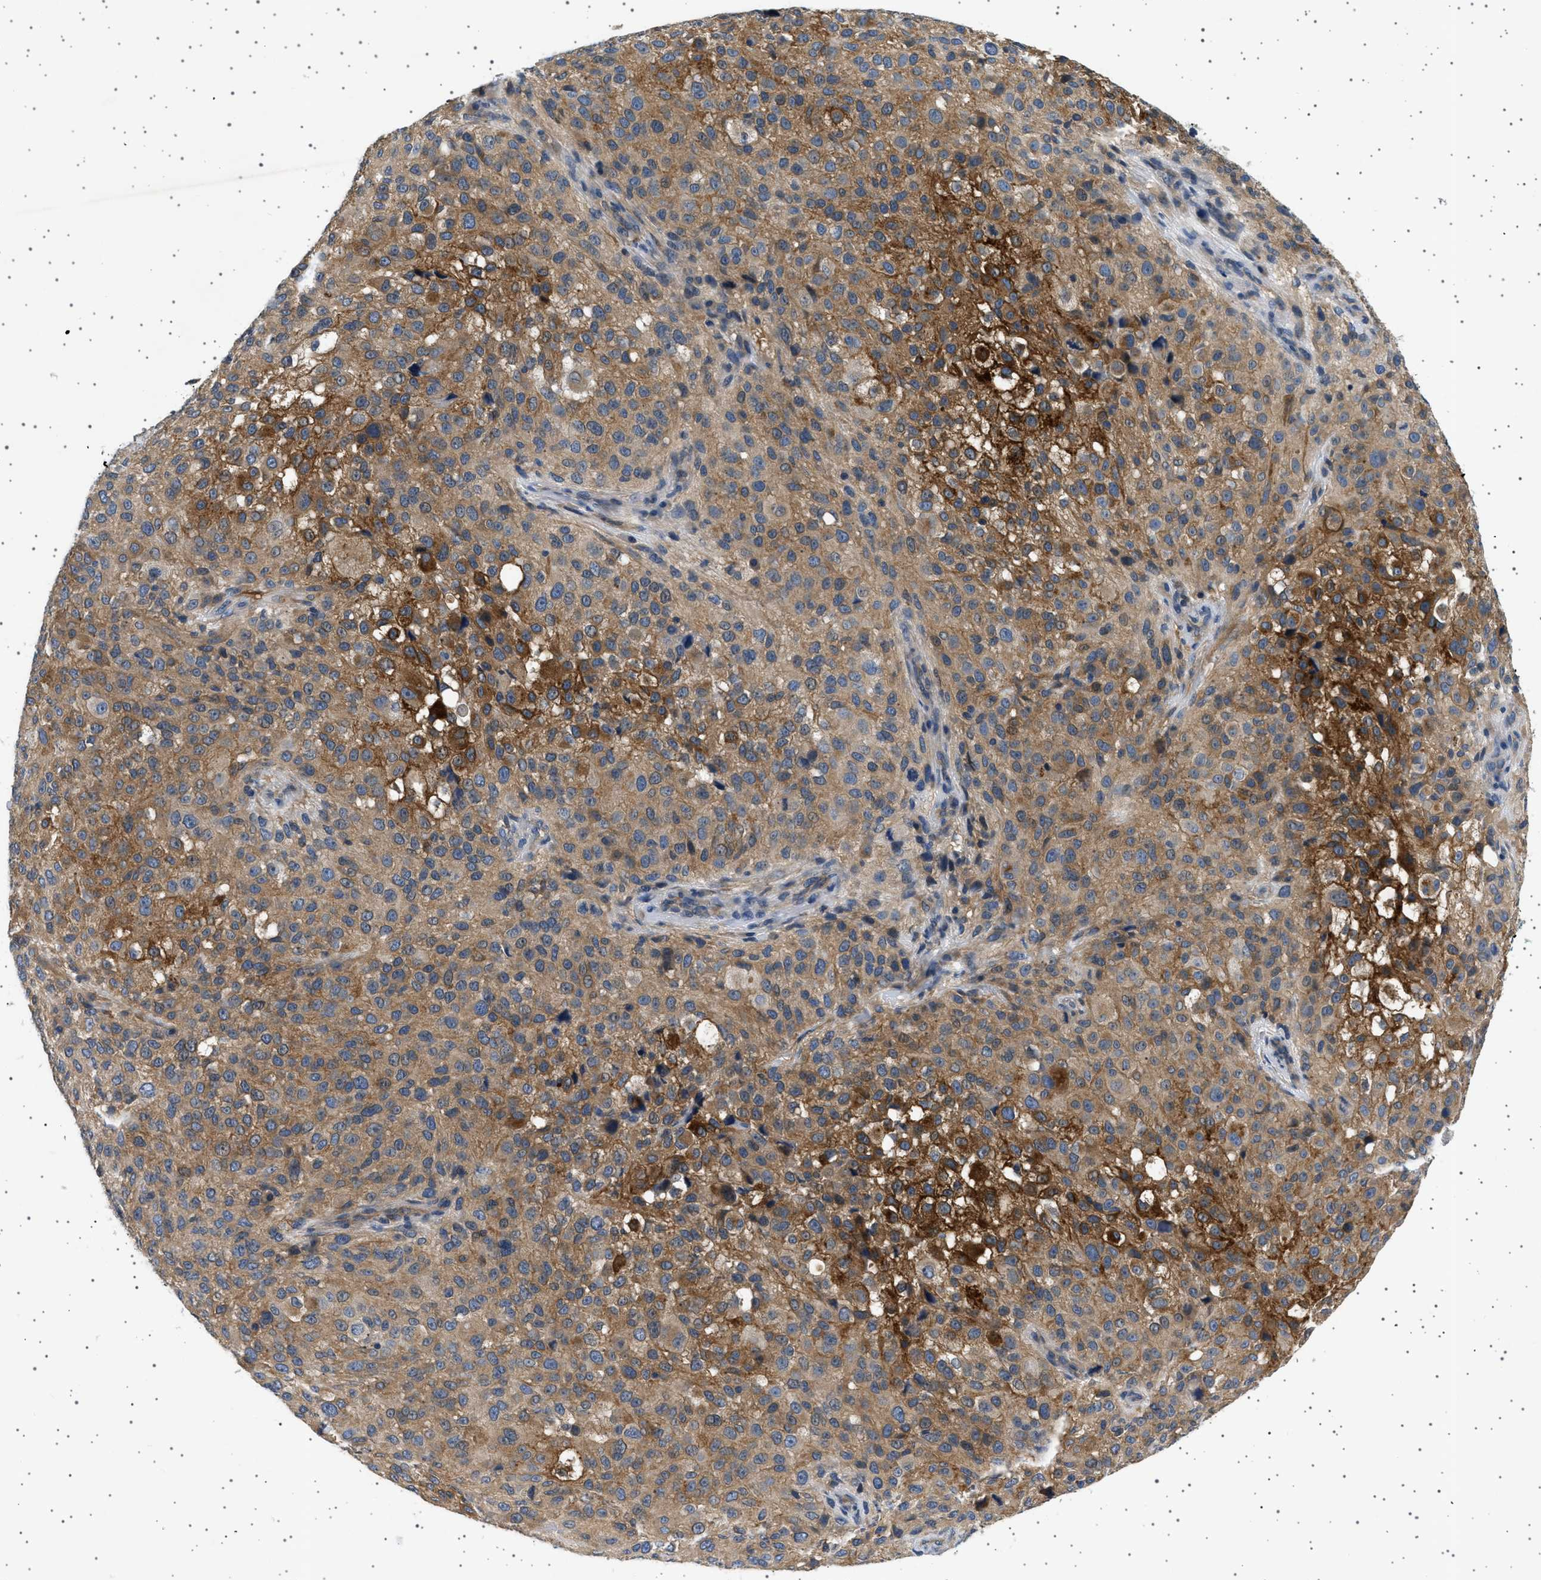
{"staining": {"intensity": "moderate", "quantity": ">75%", "location": "cytoplasmic/membranous"}, "tissue": "melanoma", "cell_type": "Tumor cells", "image_type": "cancer", "snomed": [{"axis": "morphology", "description": "Necrosis, NOS"}, {"axis": "morphology", "description": "Malignant melanoma, NOS"}, {"axis": "topography", "description": "Skin"}], "caption": "This photomicrograph exhibits IHC staining of human malignant melanoma, with medium moderate cytoplasmic/membranous staining in about >75% of tumor cells.", "gene": "PLPP6", "patient": {"sex": "female", "age": 87}}